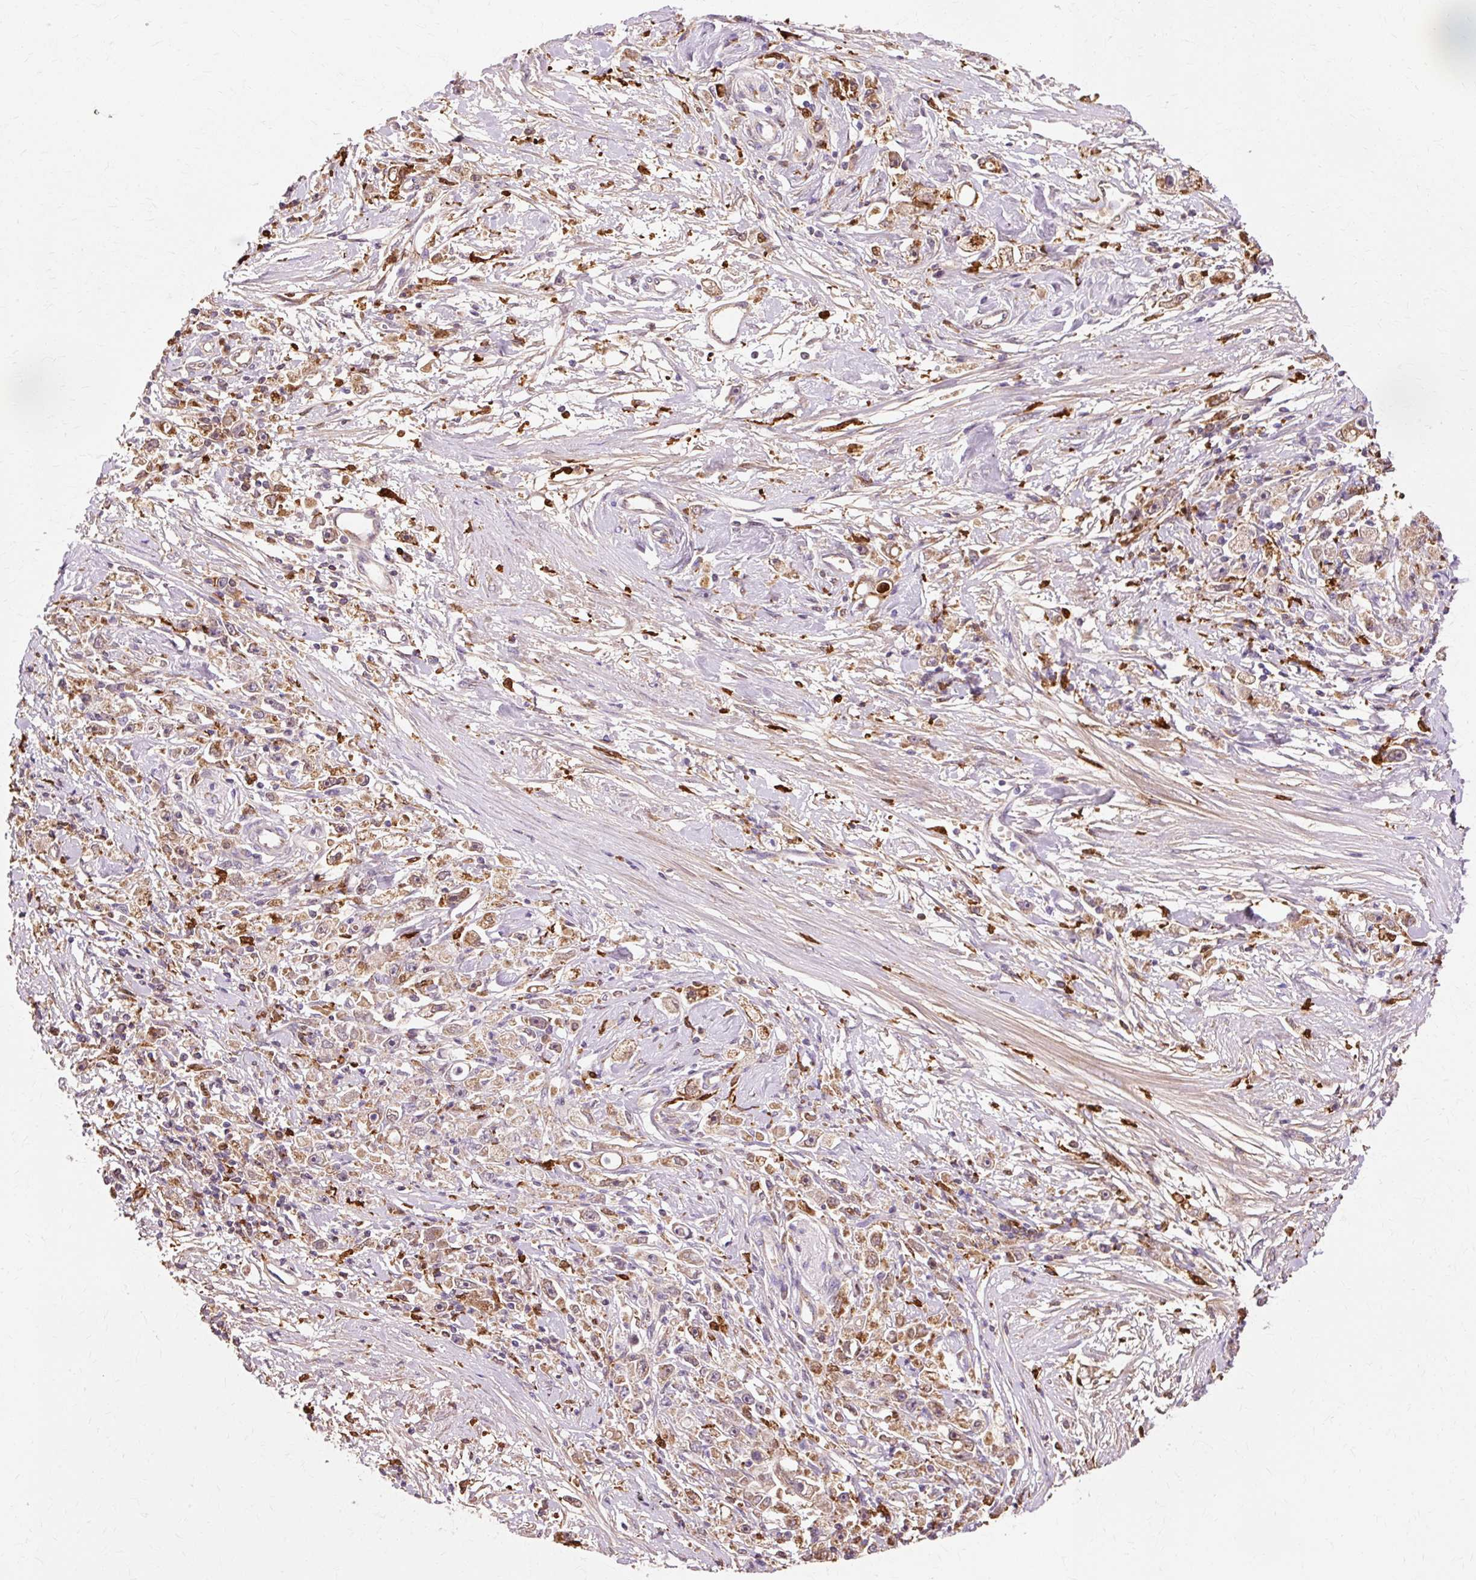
{"staining": {"intensity": "moderate", "quantity": ">75%", "location": "cytoplasmic/membranous"}, "tissue": "stomach cancer", "cell_type": "Tumor cells", "image_type": "cancer", "snomed": [{"axis": "morphology", "description": "Adenocarcinoma, NOS"}, {"axis": "topography", "description": "Stomach"}], "caption": "Moderate cytoplasmic/membranous protein positivity is present in approximately >75% of tumor cells in stomach cancer. The protein is stained brown, and the nuclei are stained in blue (DAB IHC with brightfield microscopy, high magnification).", "gene": "GPX1", "patient": {"sex": "female", "age": 59}}